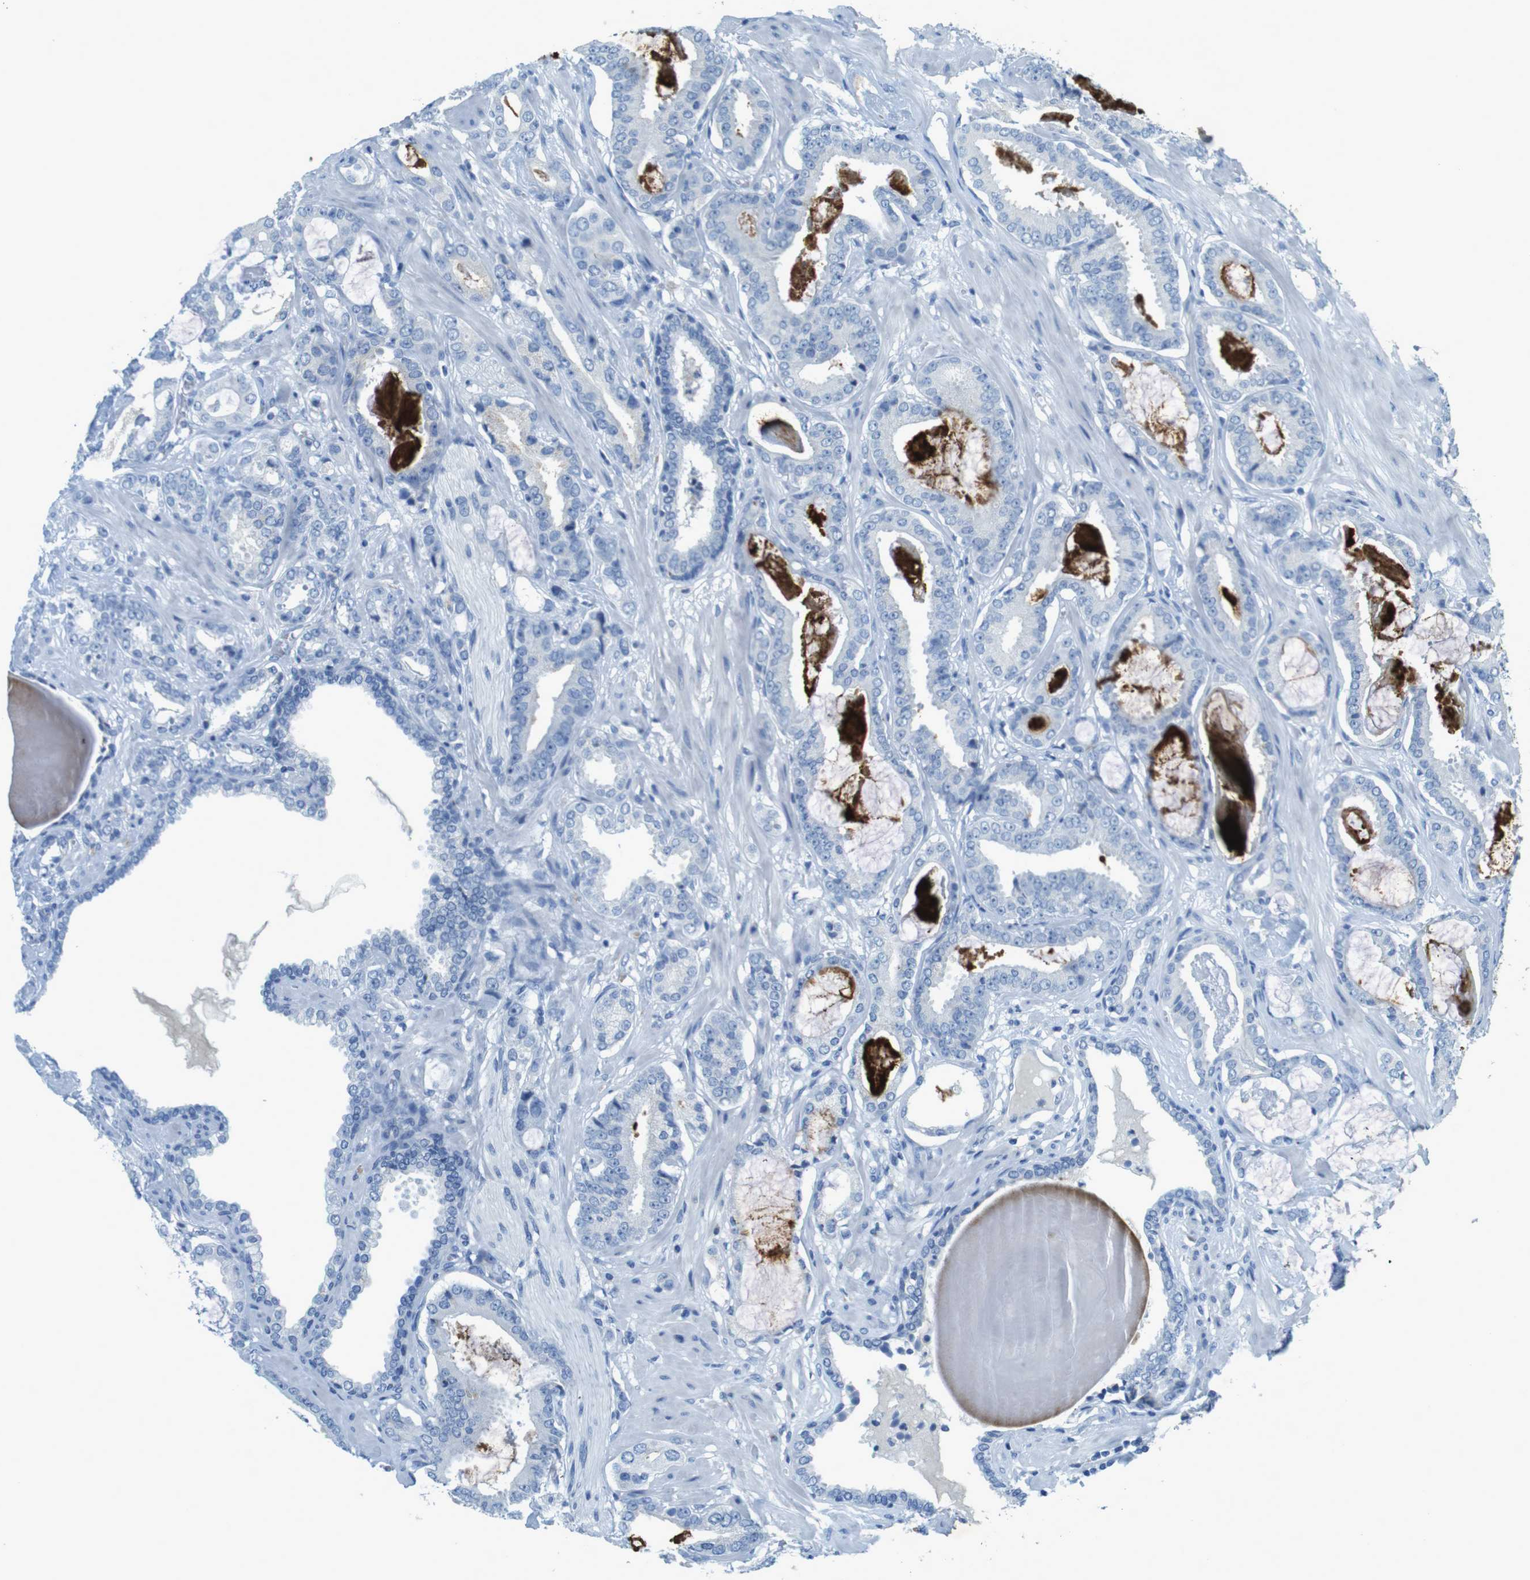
{"staining": {"intensity": "negative", "quantity": "none", "location": "none"}, "tissue": "prostate cancer", "cell_type": "Tumor cells", "image_type": "cancer", "snomed": [{"axis": "morphology", "description": "Adenocarcinoma, Low grade"}, {"axis": "topography", "description": "Prostate"}], "caption": "This image is of prostate cancer stained with IHC to label a protein in brown with the nuclei are counter-stained blue. There is no staining in tumor cells.", "gene": "CD320", "patient": {"sex": "male", "age": 53}}